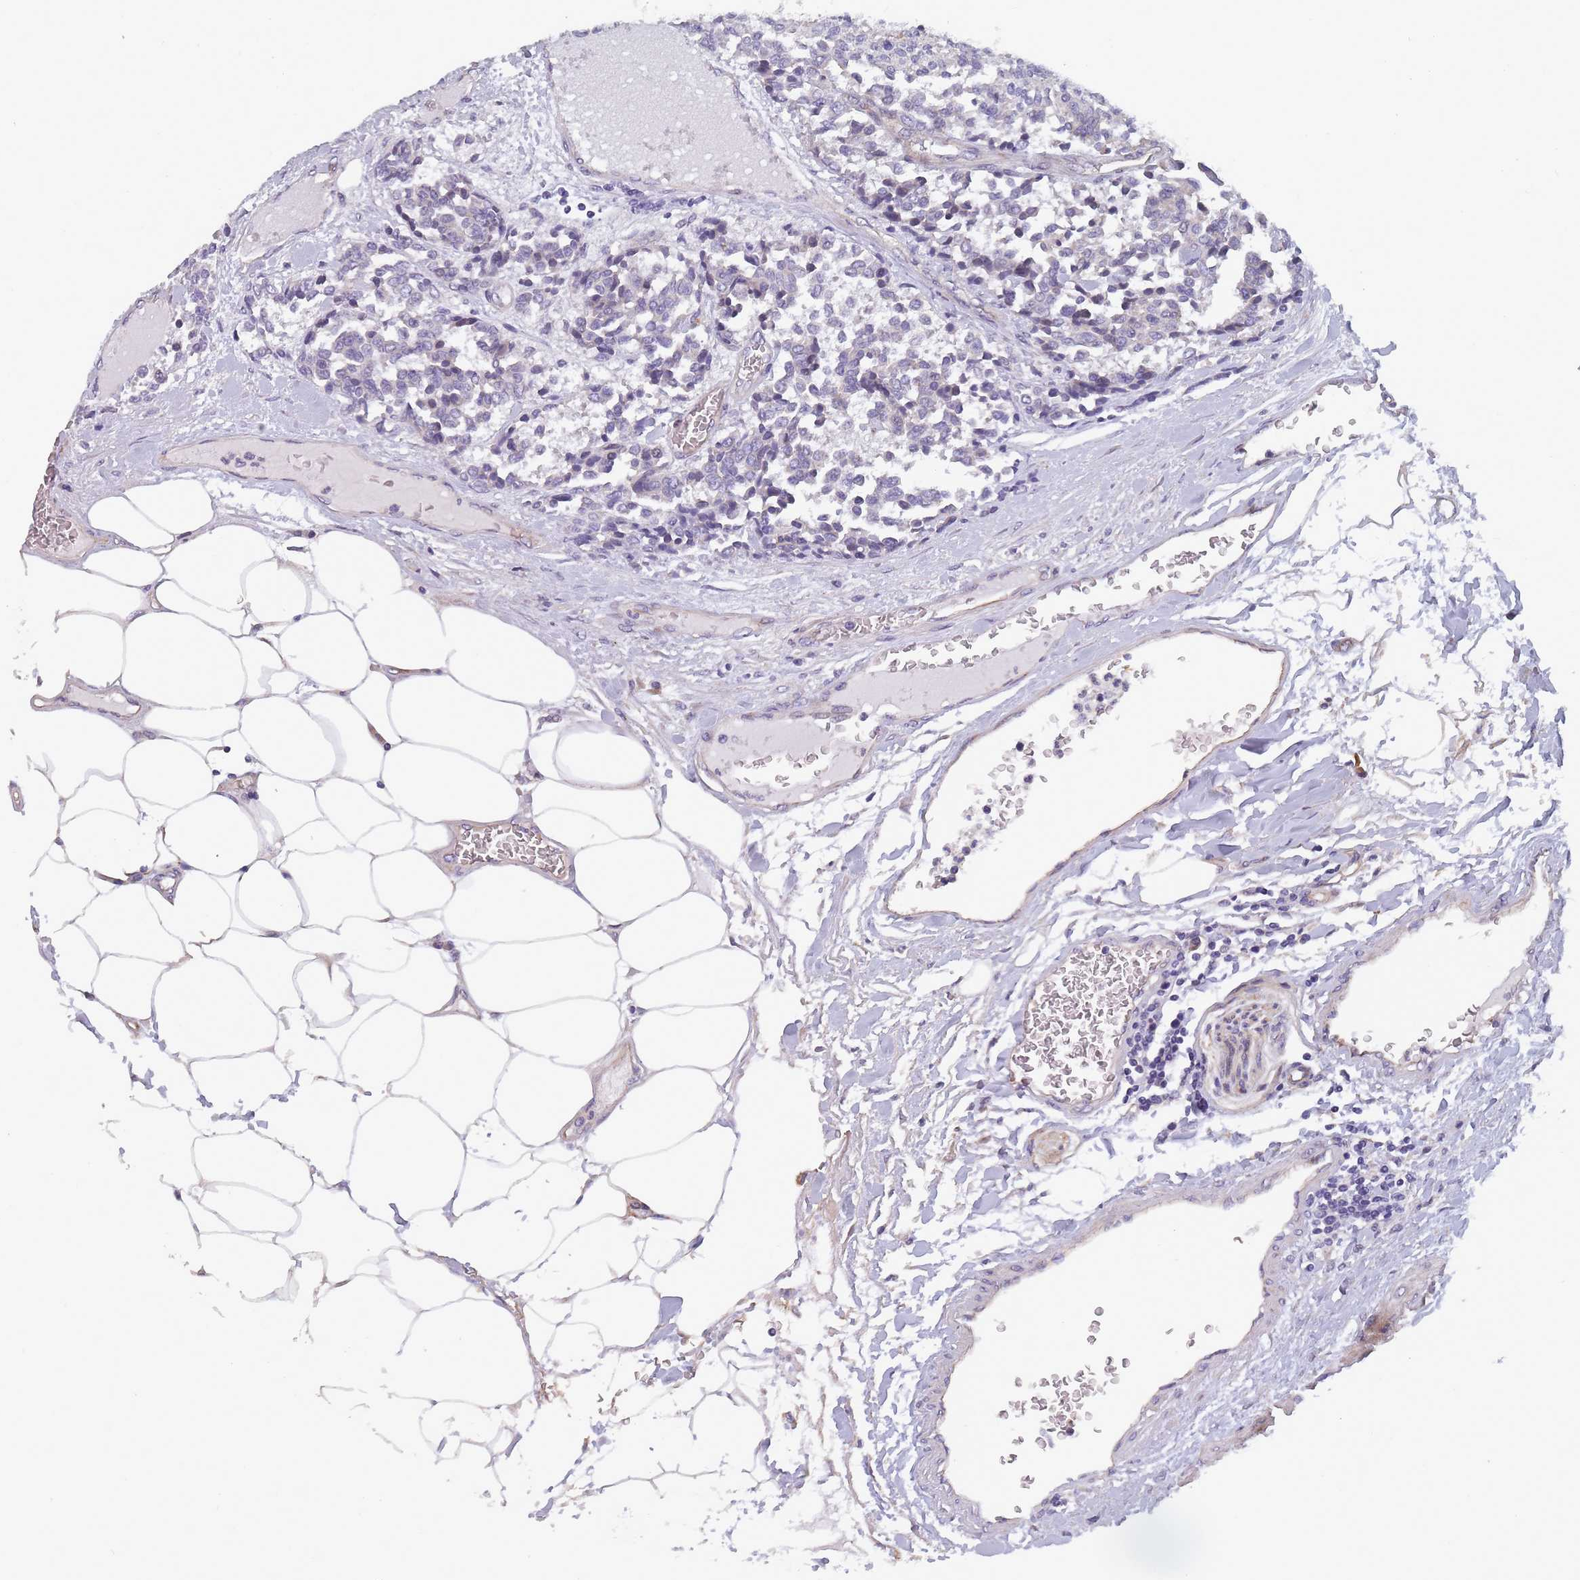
{"staining": {"intensity": "negative", "quantity": "none", "location": "none"}, "tissue": "carcinoid", "cell_type": "Tumor cells", "image_type": "cancer", "snomed": [{"axis": "morphology", "description": "Carcinoid, malignant, NOS"}, {"axis": "topography", "description": "Pancreas"}], "caption": "IHC of human malignant carcinoid displays no positivity in tumor cells. Nuclei are stained in blue.", "gene": "FAM83F", "patient": {"sex": "female", "age": 54}}